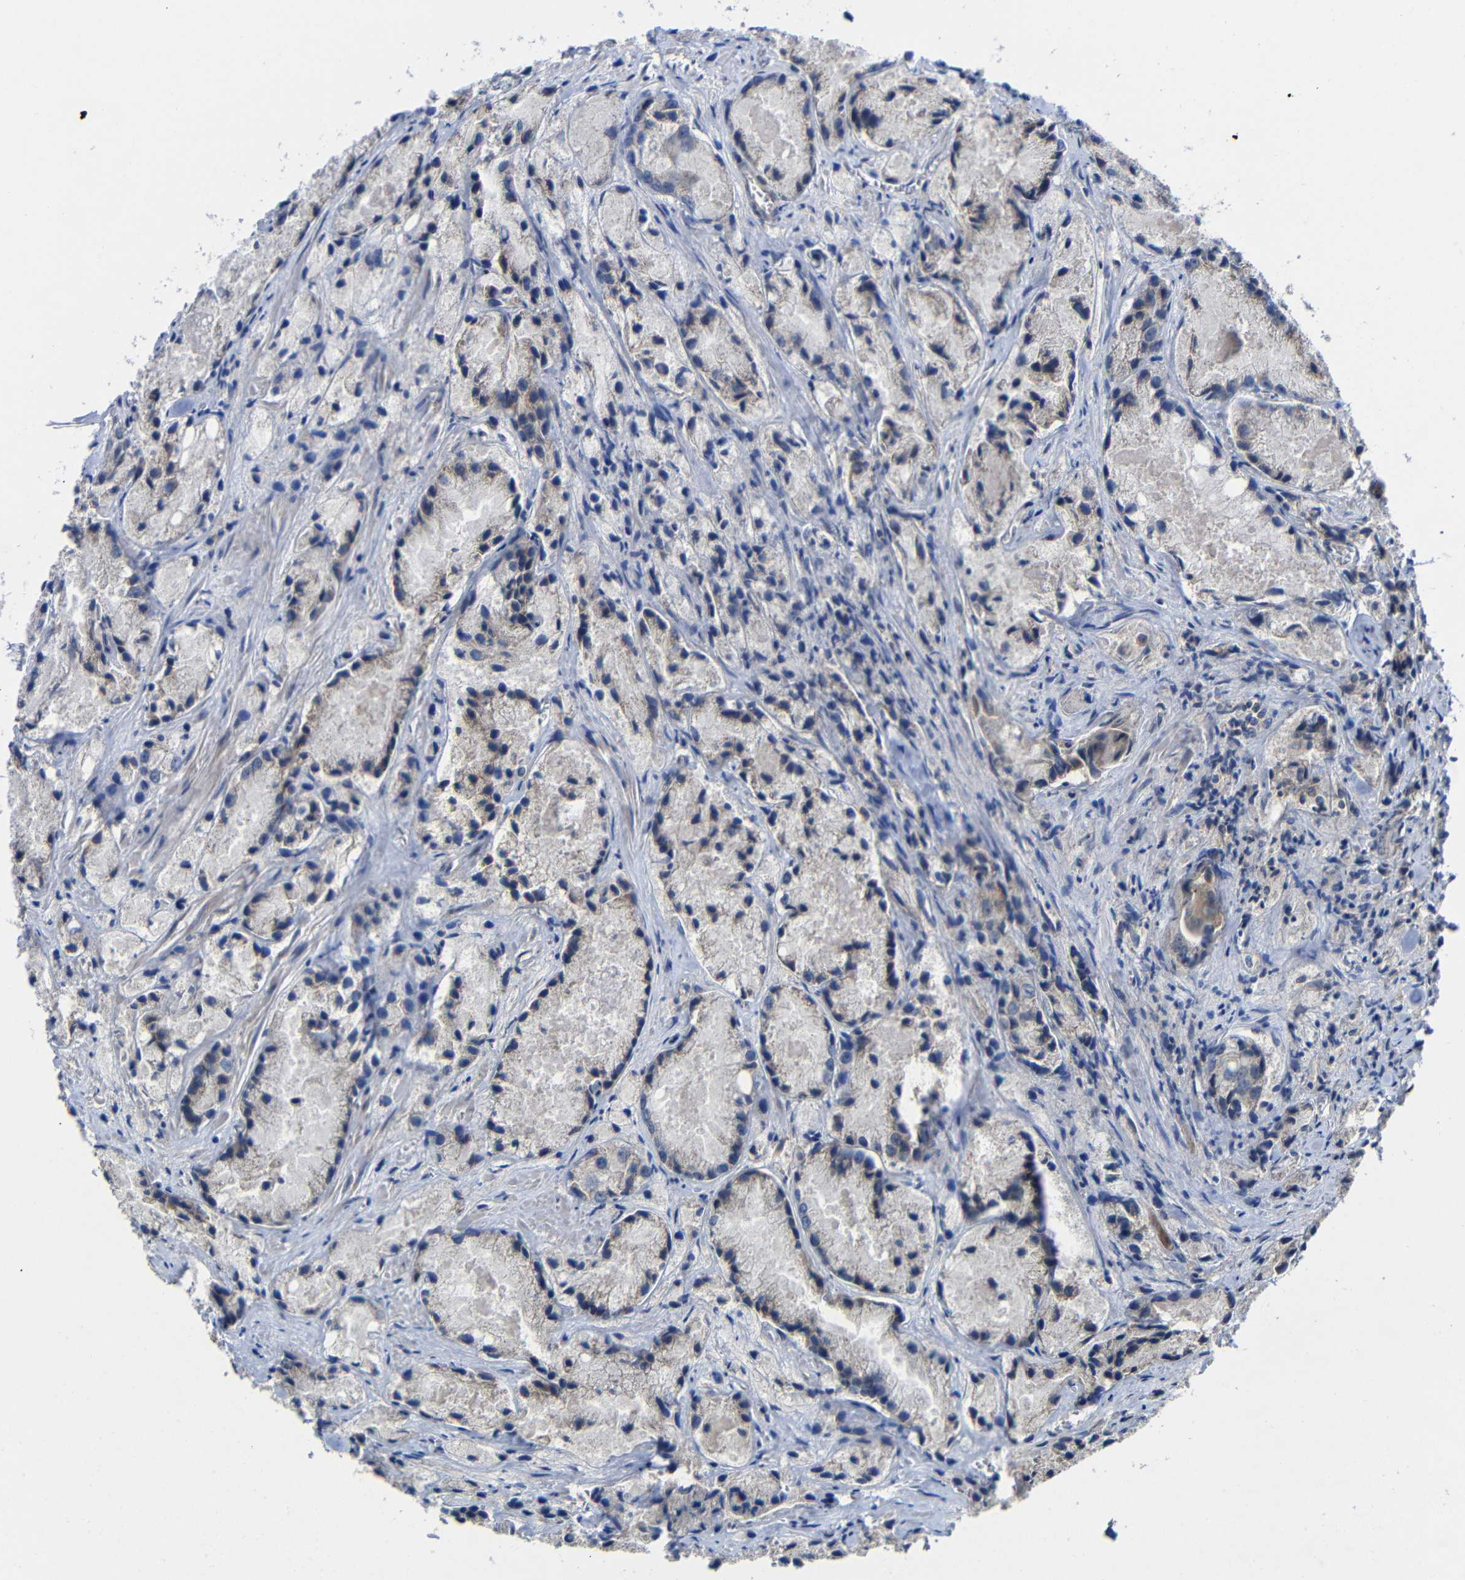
{"staining": {"intensity": "weak", "quantity": "25%-75%", "location": "cytoplasmic/membranous"}, "tissue": "prostate cancer", "cell_type": "Tumor cells", "image_type": "cancer", "snomed": [{"axis": "morphology", "description": "Adenocarcinoma, Low grade"}, {"axis": "topography", "description": "Prostate"}], "caption": "Immunohistochemistry (IHC) of prostate cancer displays low levels of weak cytoplasmic/membranous positivity in about 25%-75% of tumor cells.", "gene": "LPAR5", "patient": {"sex": "male", "age": 64}}